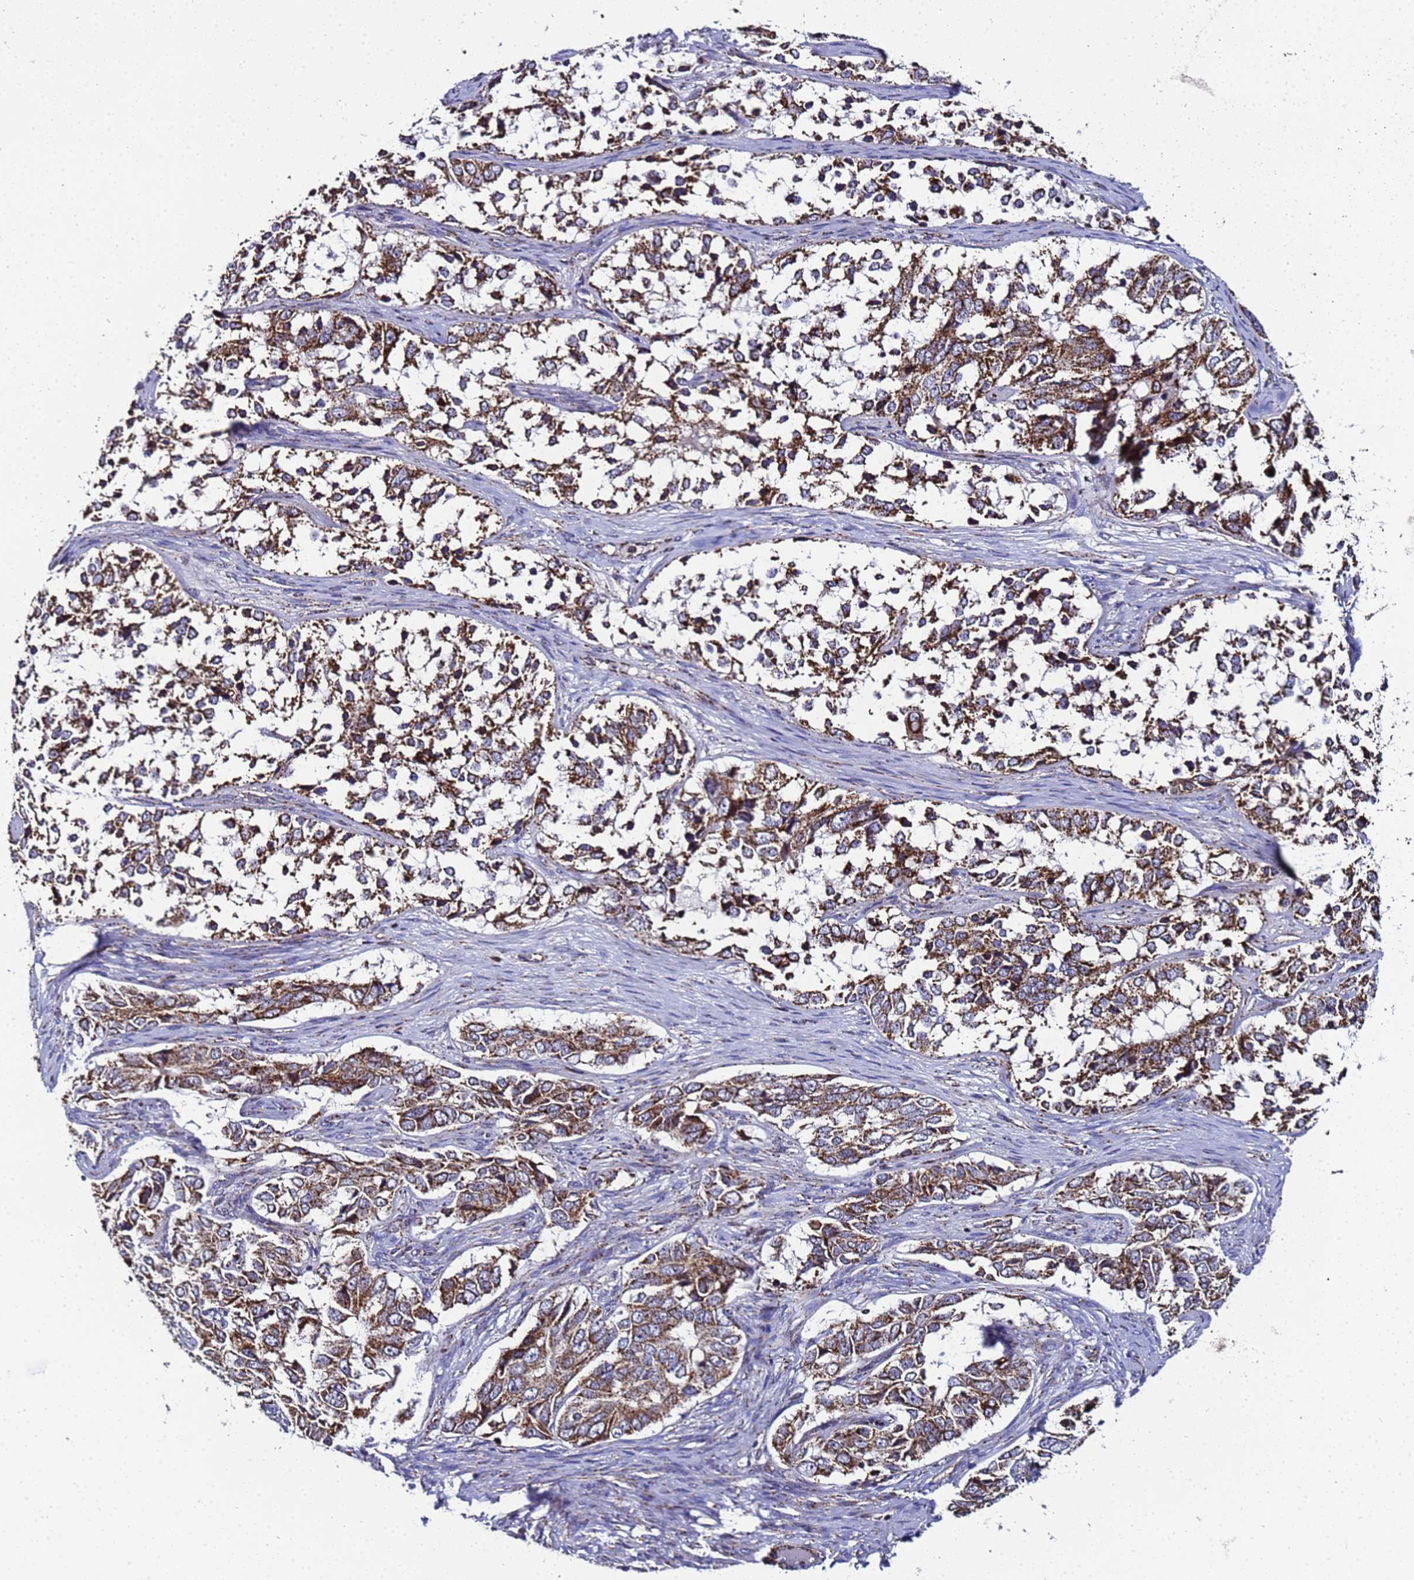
{"staining": {"intensity": "strong", "quantity": ">75%", "location": "cytoplasmic/membranous"}, "tissue": "ovarian cancer", "cell_type": "Tumor cells", "image_type": "cancer", "snomed": [{"axis": "morphology", "description": "Carcinoma, endometroid"}, {"axis": "topography", "description": "Ovary"}], "caption": "Tumor cells show high levels of strong cytoplasmic/membranous positivity in approximately >75% of cells in human ovarian cancer (endometroid carcinoma). (DAB = brown stain, brightfield microscopy at high magnification).", "gene": "MRPS12", "patient": {"sex": "female", "age": 51}}